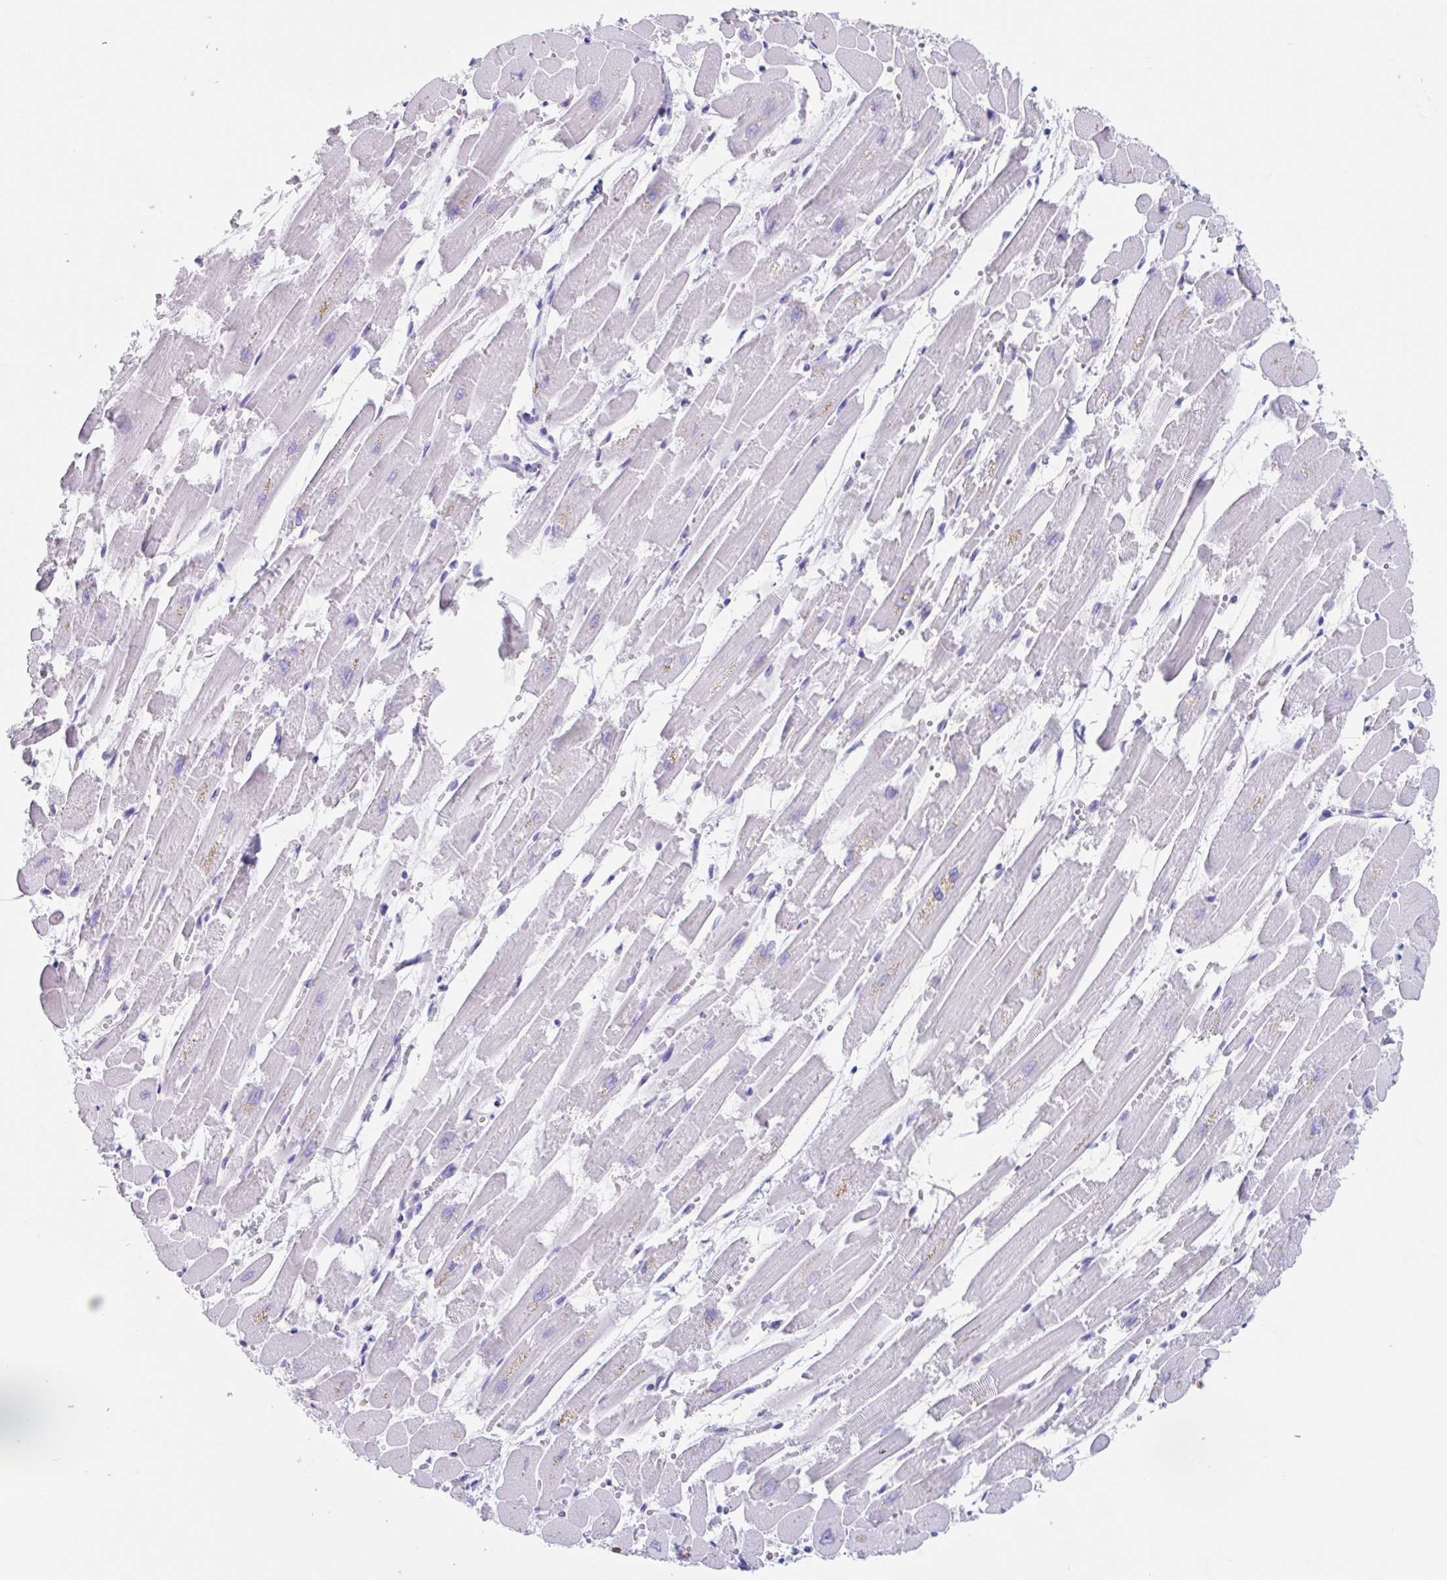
{"staining": {"intensity": "moderate", "quantity": "<25%", "location": "cytoplasmic/membranous"}, "tissue": "heart muscle", "cell_type": "Cardiomyocytes", "image_type": "normal", "snomed": [{"axis": "morphology", "description": "Normal tissue, NOS"}, {"axis": "topography", "description": "Heart"}], "caption": "Immunohistochemical staining of normal human heart muscle exhibits low levels of moderate cytoplasmic/membranous expression in about <25% of cardiomyocytes. (Brightfield microscopy of DAB IHC at high magnification).", "gene": "CPTP", "patient": {"sex": "female", "age": 52}}